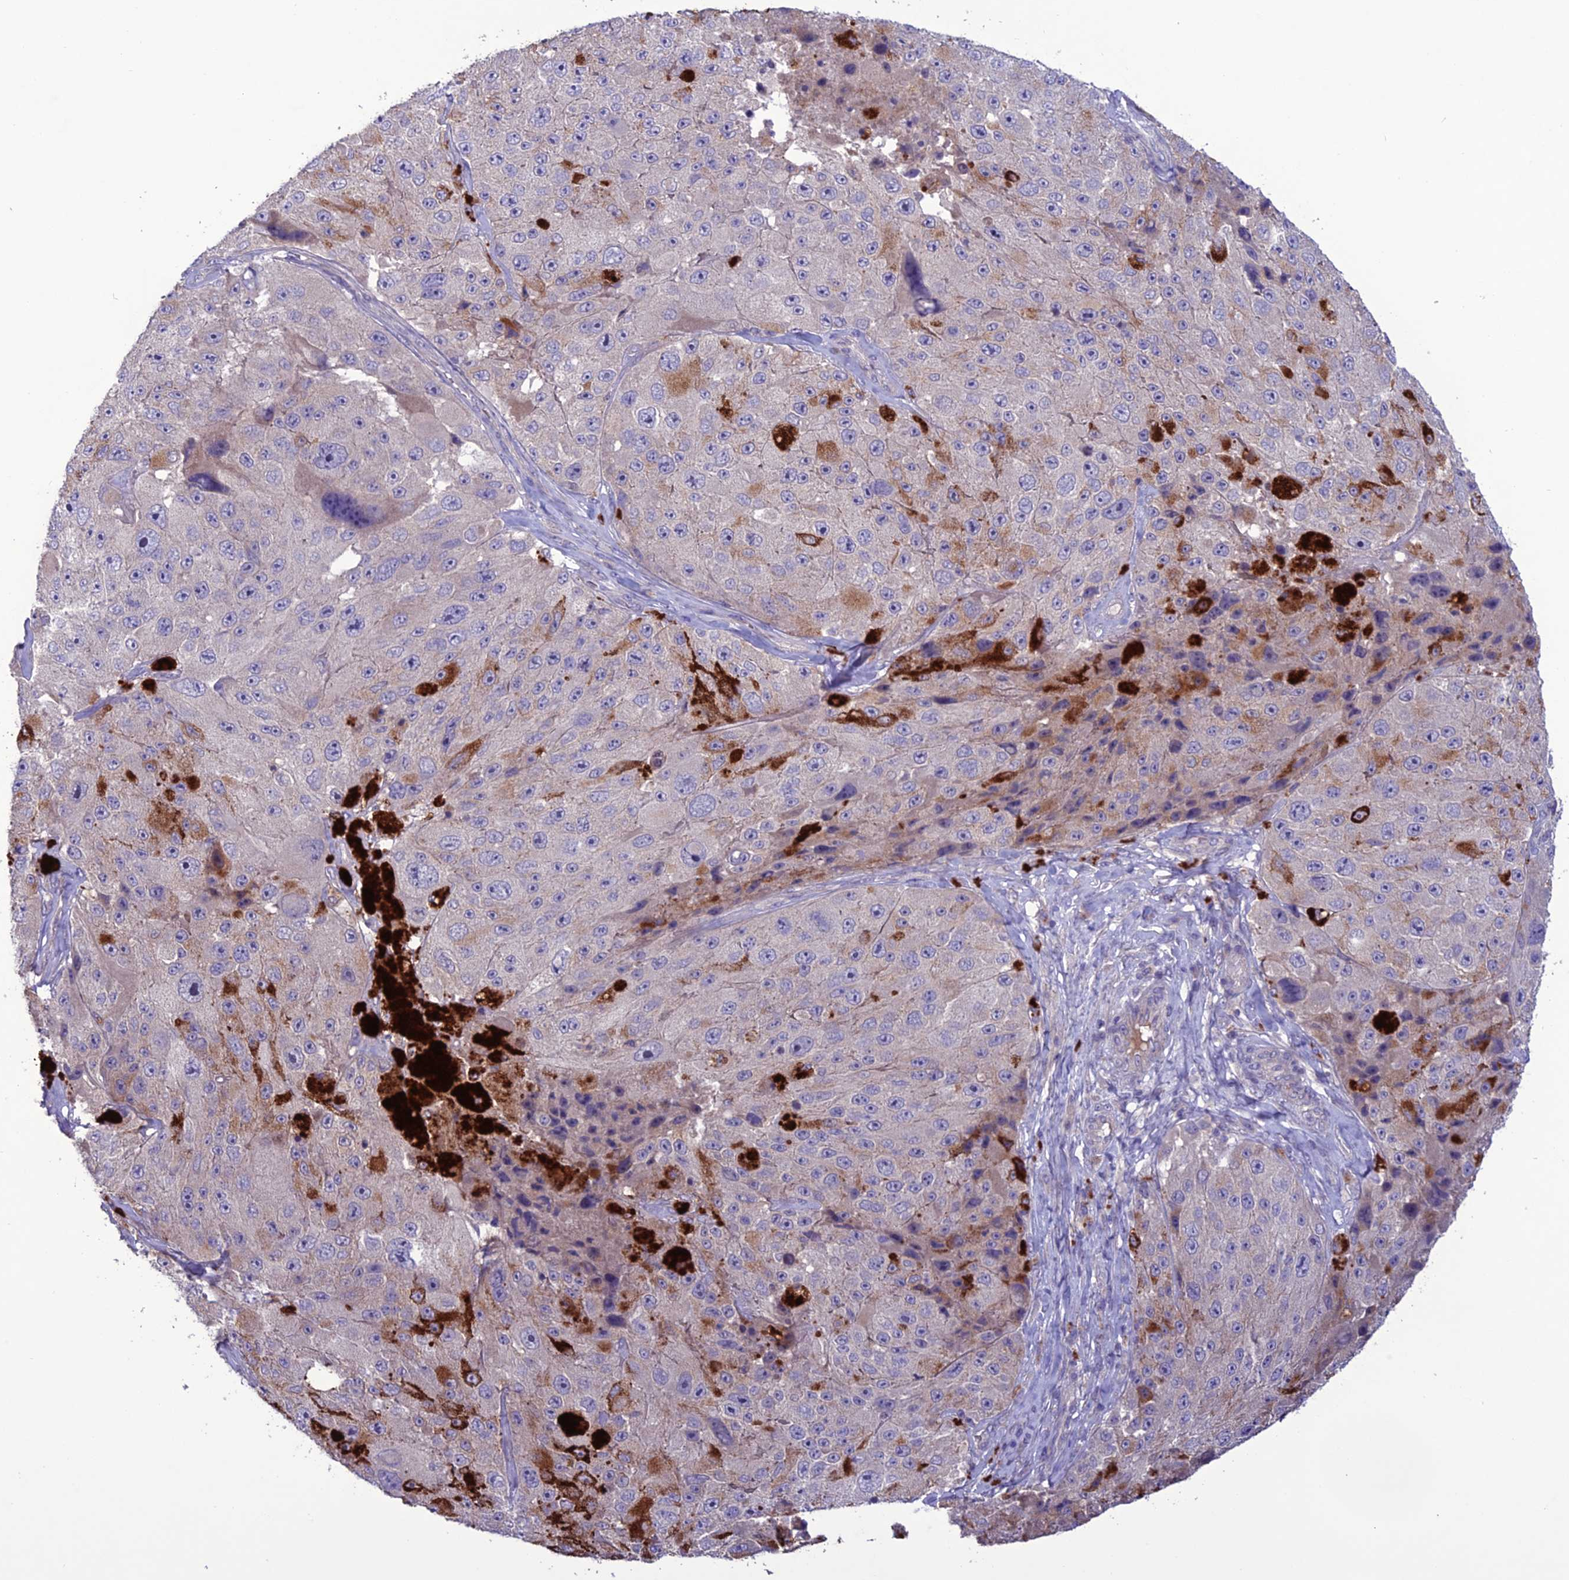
{"staining": {"intensity": "weak", "quantity": "<25%", "location": "cytoplasmic/membranous"}, "tissue": "melanoma", "cell_type": "Tumor cells", "image_type": "cancer", "snomed": [{"axis": "morphology", "description": "Malignant melanoma, Metastatic site"}, {"axis": "topography", "description": "Lymph node"}], "caption": "This is an immunohistochemistry photomicrograph of human melanoma. There is no expression in tumor cells.", "gene": "C2orf76", "patient": {"sex": "male", "age": 62}}